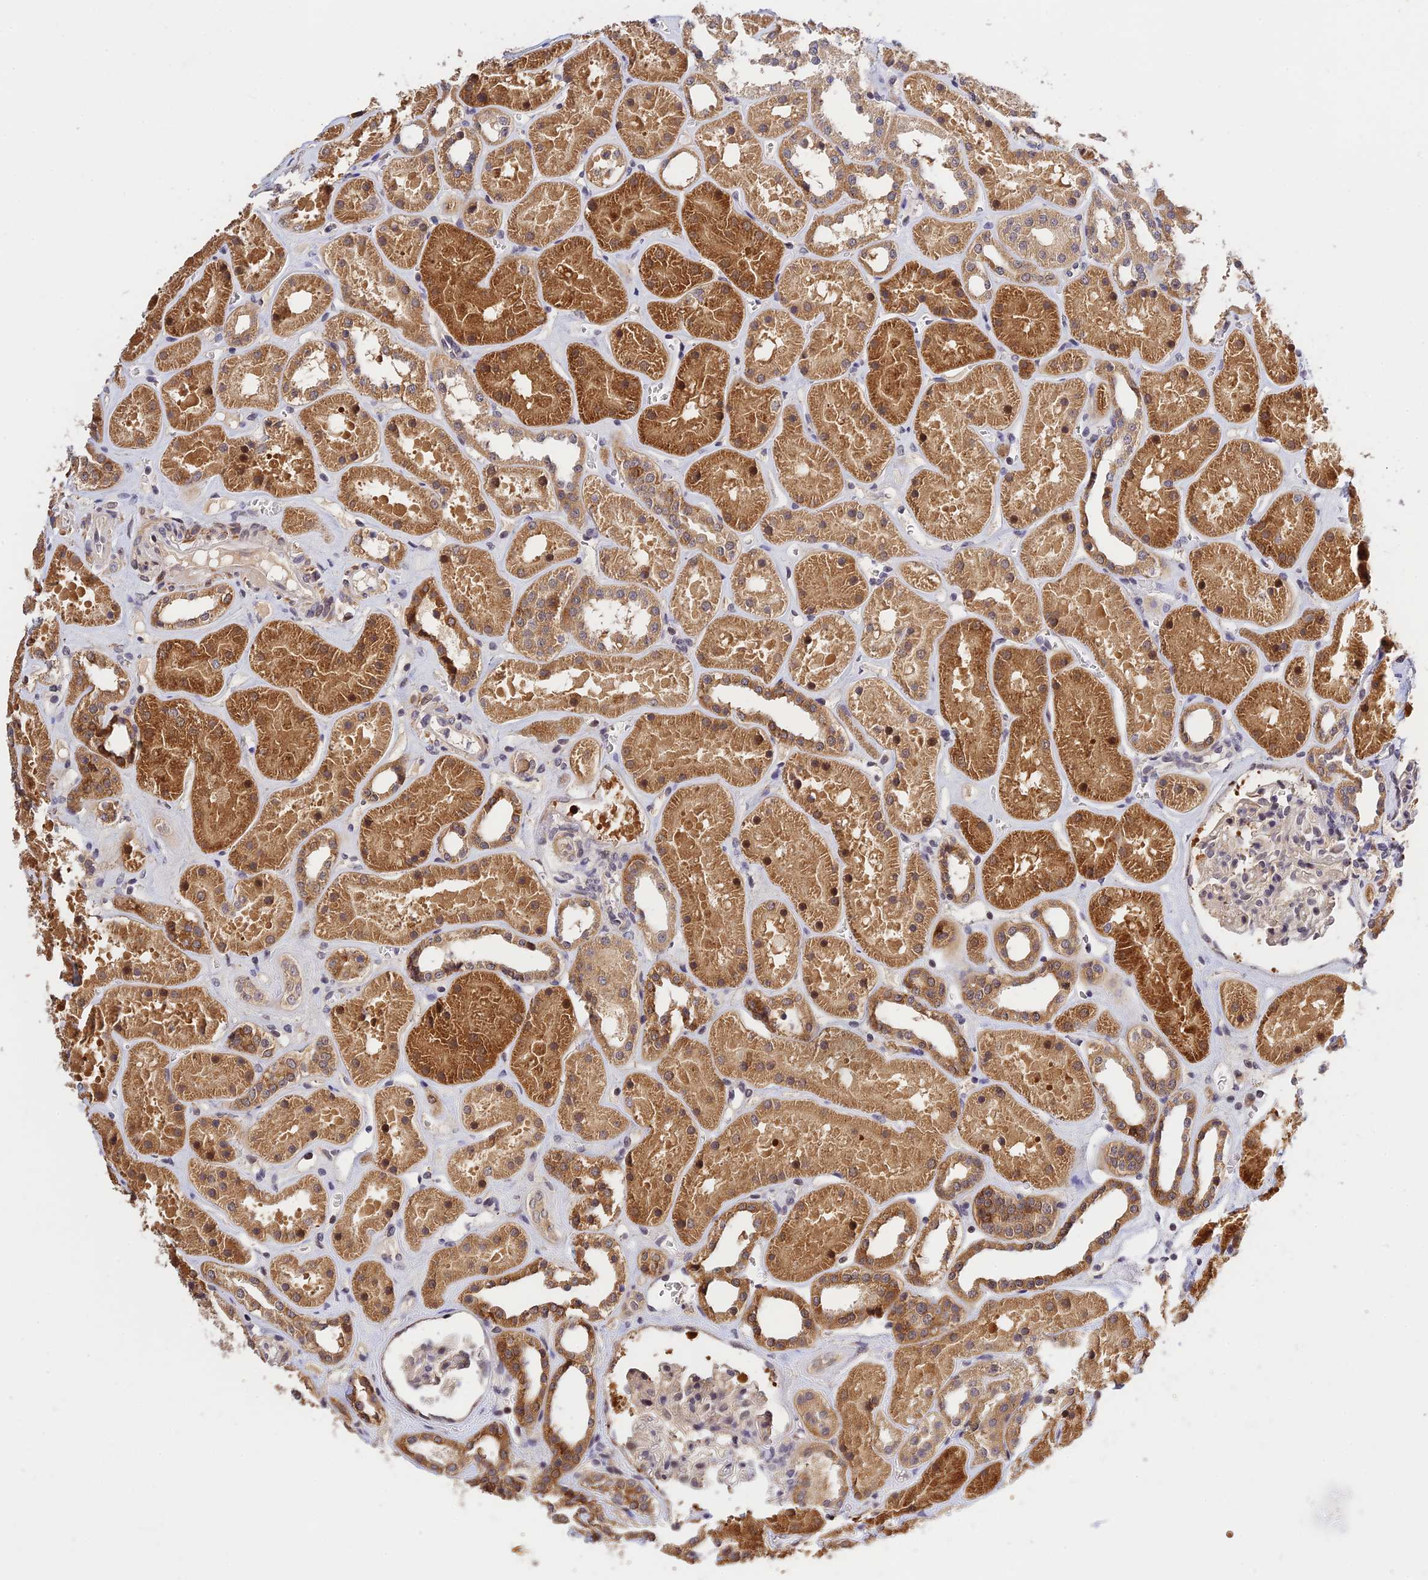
{"staining": {"intensity": "weak", "quantity": "<25%", "location": "cytoplasmic/membranous"}, "tissue": "kidney", "cell_type": "Cells in glomeruli", "image_type": "normal", "snomed": [{"axis": "morphology", "description": "Normal tissue, NOS"}, {"axis": "topography", "description": "Kidney"}], "caption": "Immunohistochemical staining of benign kidney shows no significant expression in cells in glomeruli.", "gene": "CWH43", "patient": {"sex": "female", "age": 41}}